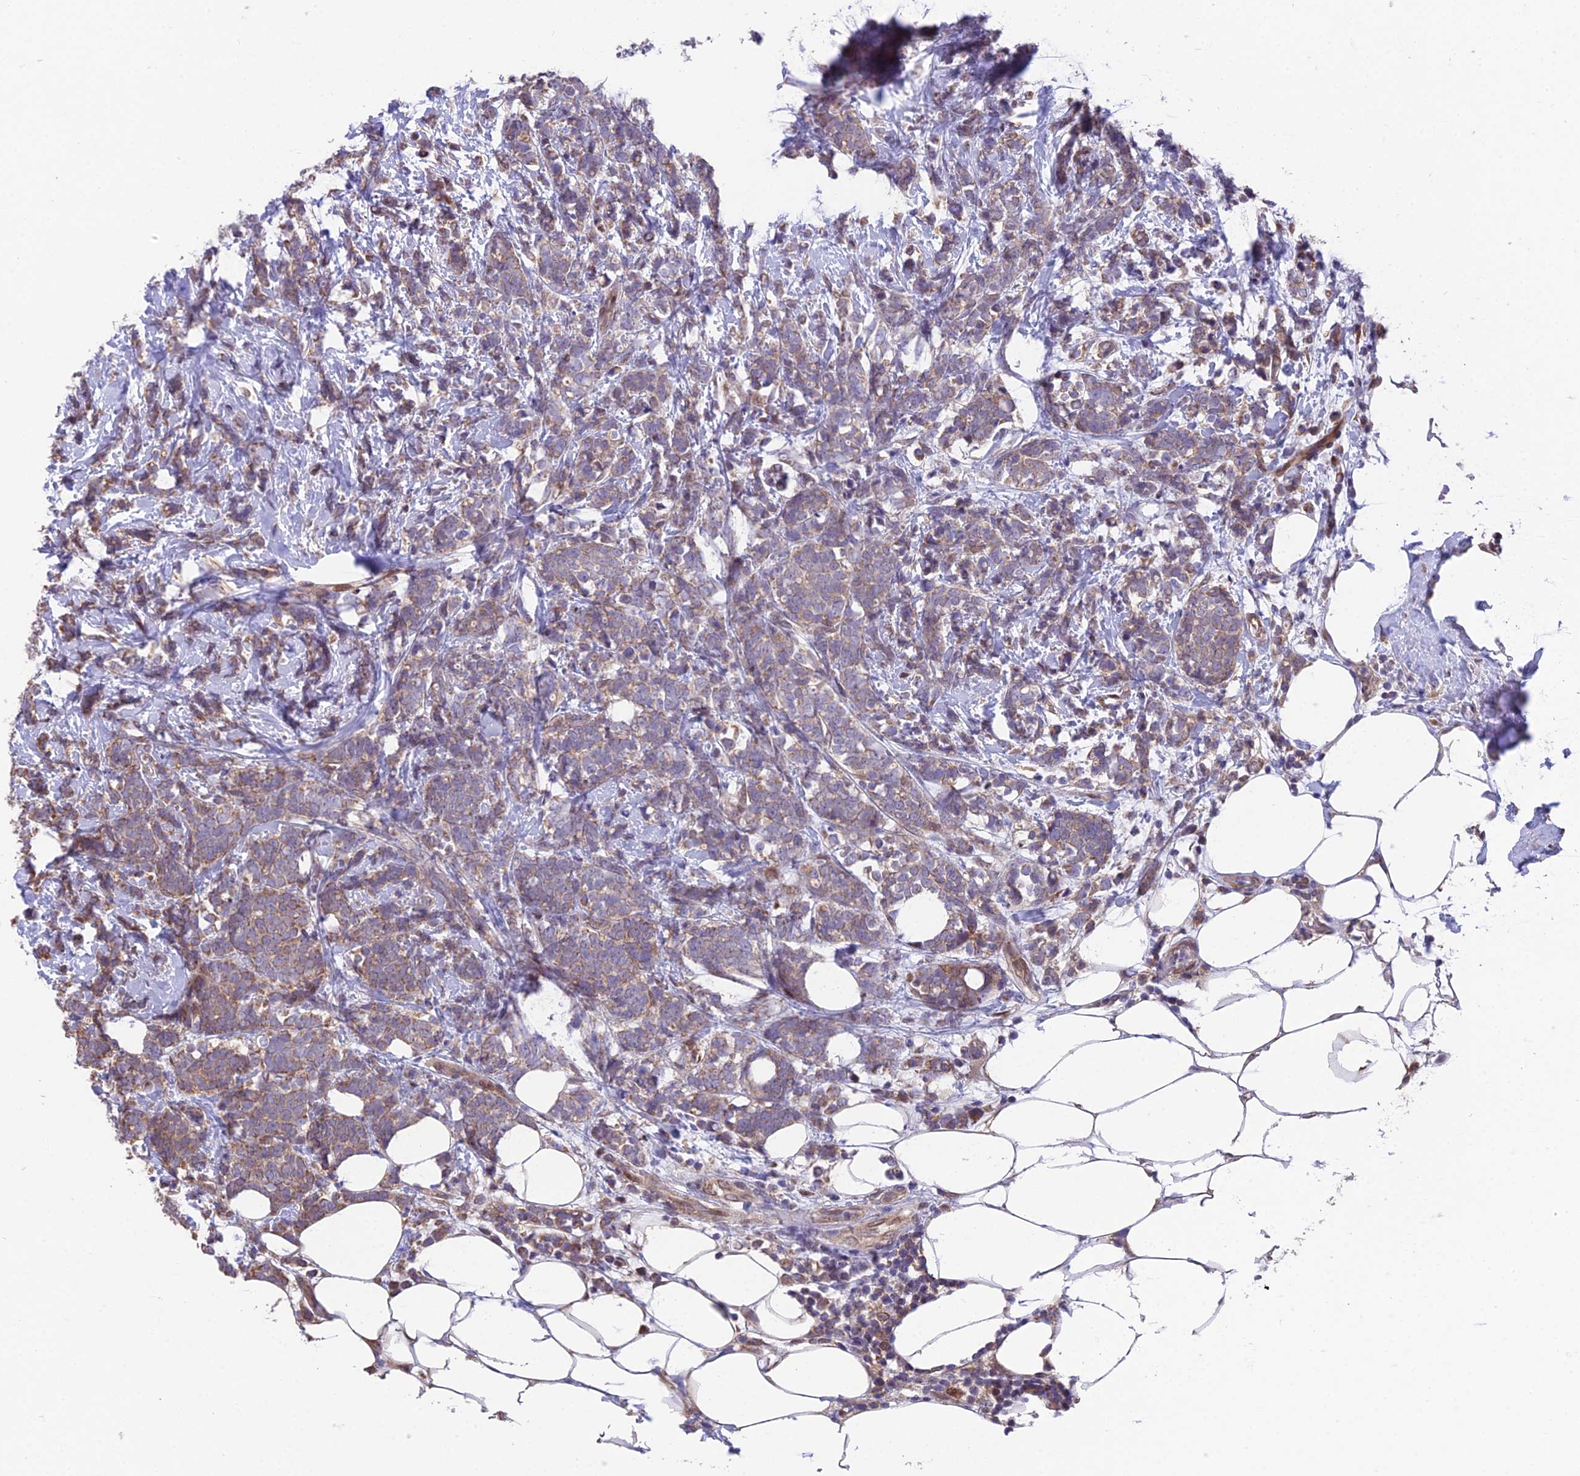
{"staining": {"intensity": "weak", "quantity": "25%-75%", "location": "cytoplasmic/membranous"}, "tissue": "breast cancer", "cell_type": "Tumor cells", "image_type": "cancer", "snomed": [{"axis": "morphology", "description": "Lobular carcinoma"}, {"axis": "topography", "description": "Breast"}], "caption": "IHC (DAB) staining of breast cancer reveals weak cytoplasmic/membranous protein staining in approximately 25%-75% of tumor cells.", "gene": "CYP2R1", "patient": {"sex": "female", "age": 58}}